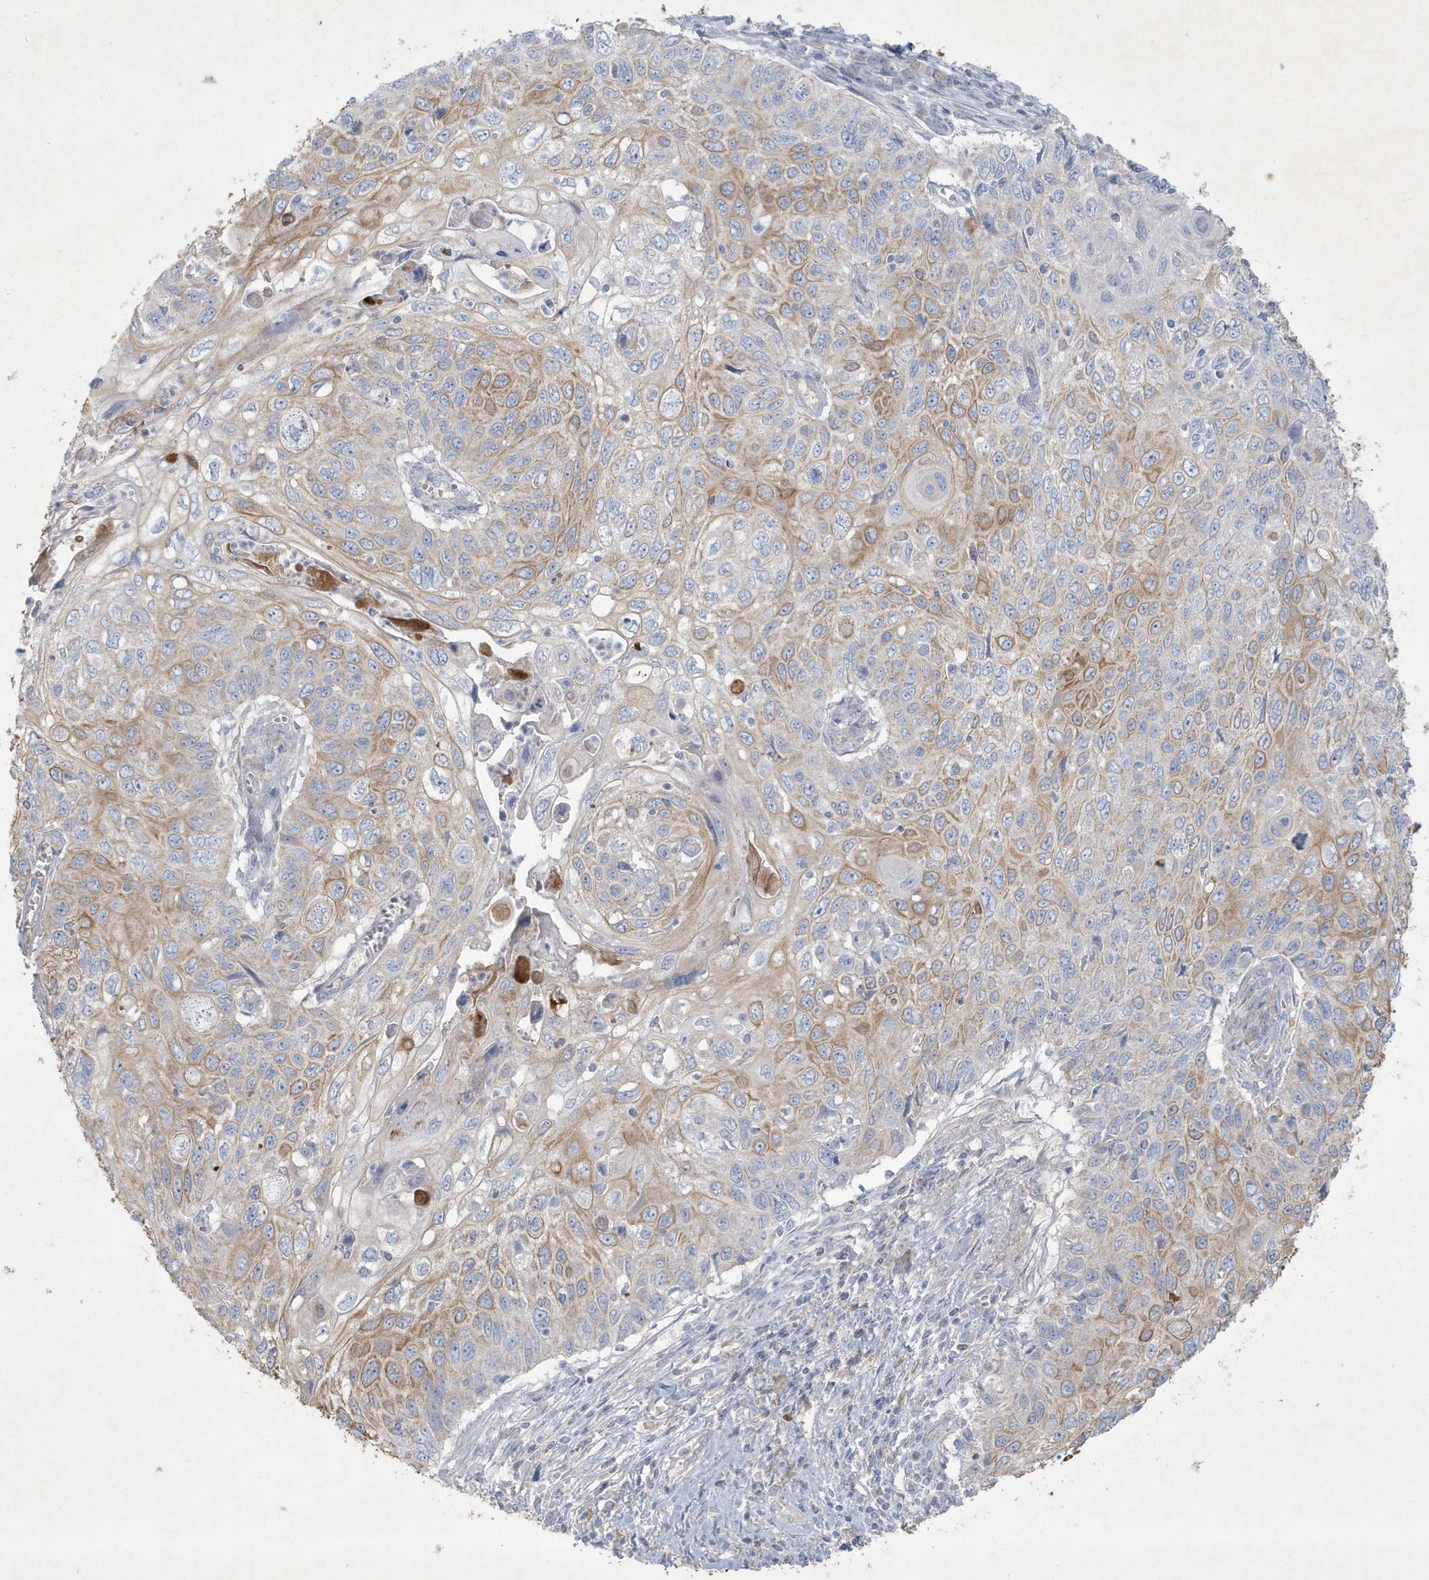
{"staining": {"intensity": "moderate", "quantity": "25%-75%", "location": "cytoplasmic/membranous"}, "tissue": "cervical cancer", "cell_type": "Tumor cells", "image_type": "cancer", "snomed": [{"axis": "morphology", "description": "Squamous cell carcinoma, NOS"}, {"axis": "topography", "description": "Cervix"}], "caption": "About 25%-75% of tumor cells in human squamous cell carcinoma (cervical) show moderate cytoplasmic/membranous protein expression as visualized by brown immunohistochemical staining.", "gene": "CCDC24", "patient": {"sex": "female", "age": 70}}